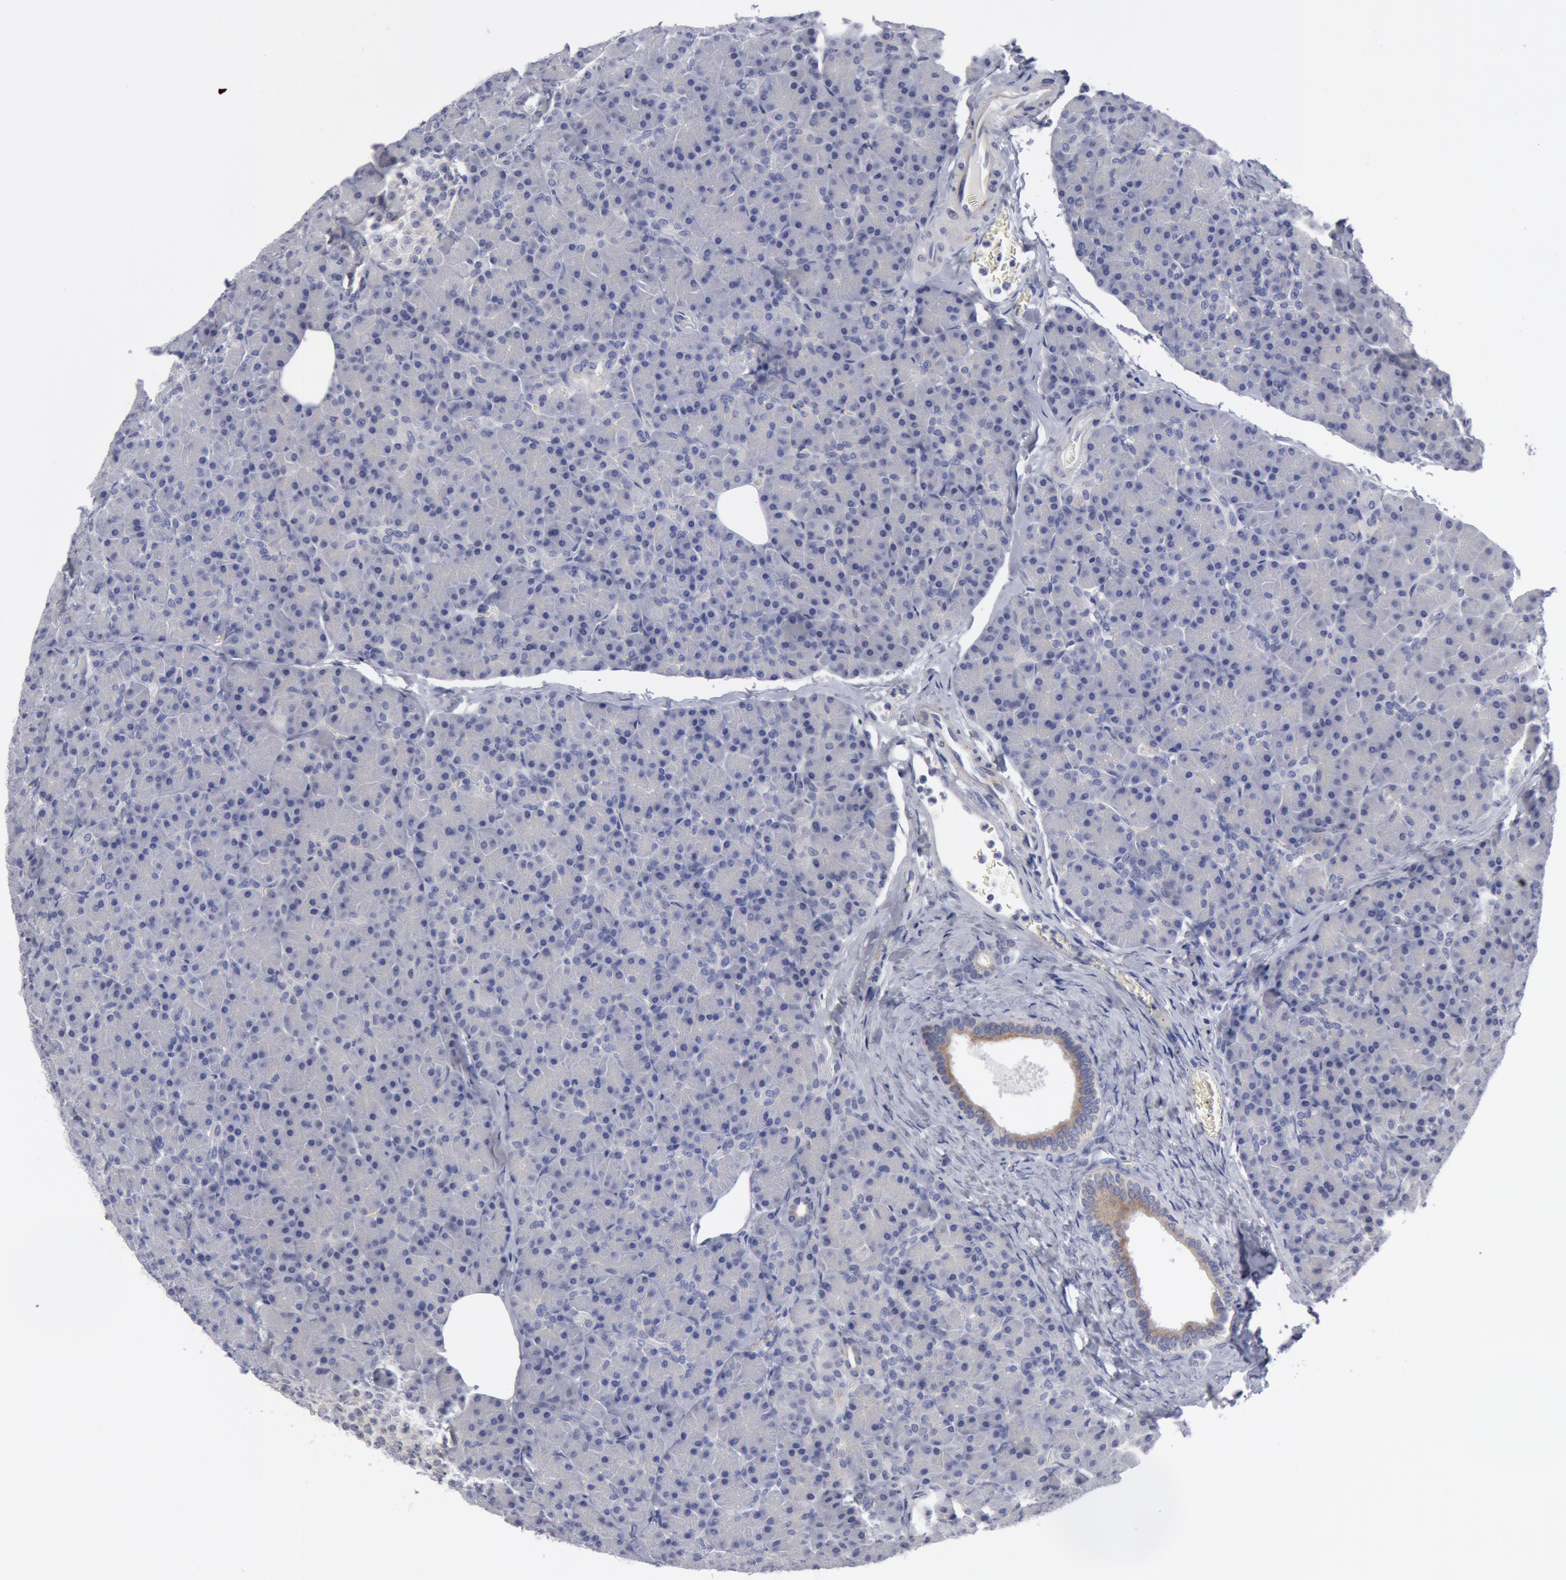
{"staining": {"intensity": "negative", "quantity": "none", "location": "none"}, "tissue": "pancreas", "cell_type": "Exocrine glandular cells", "image_type": "normal", "snomed": [{"axis": "morphology", "description": "Normal tissue, NOS"}, {"axis": "topography", "description": "Pancreas"}], "caption": "Immunohistochemistry (IHC) of unremarkable human pancreas exhibits no expression in exocrine glandular cells.", "gene": "SMC1B", "patient": {"sex": "female", "age": 43}}